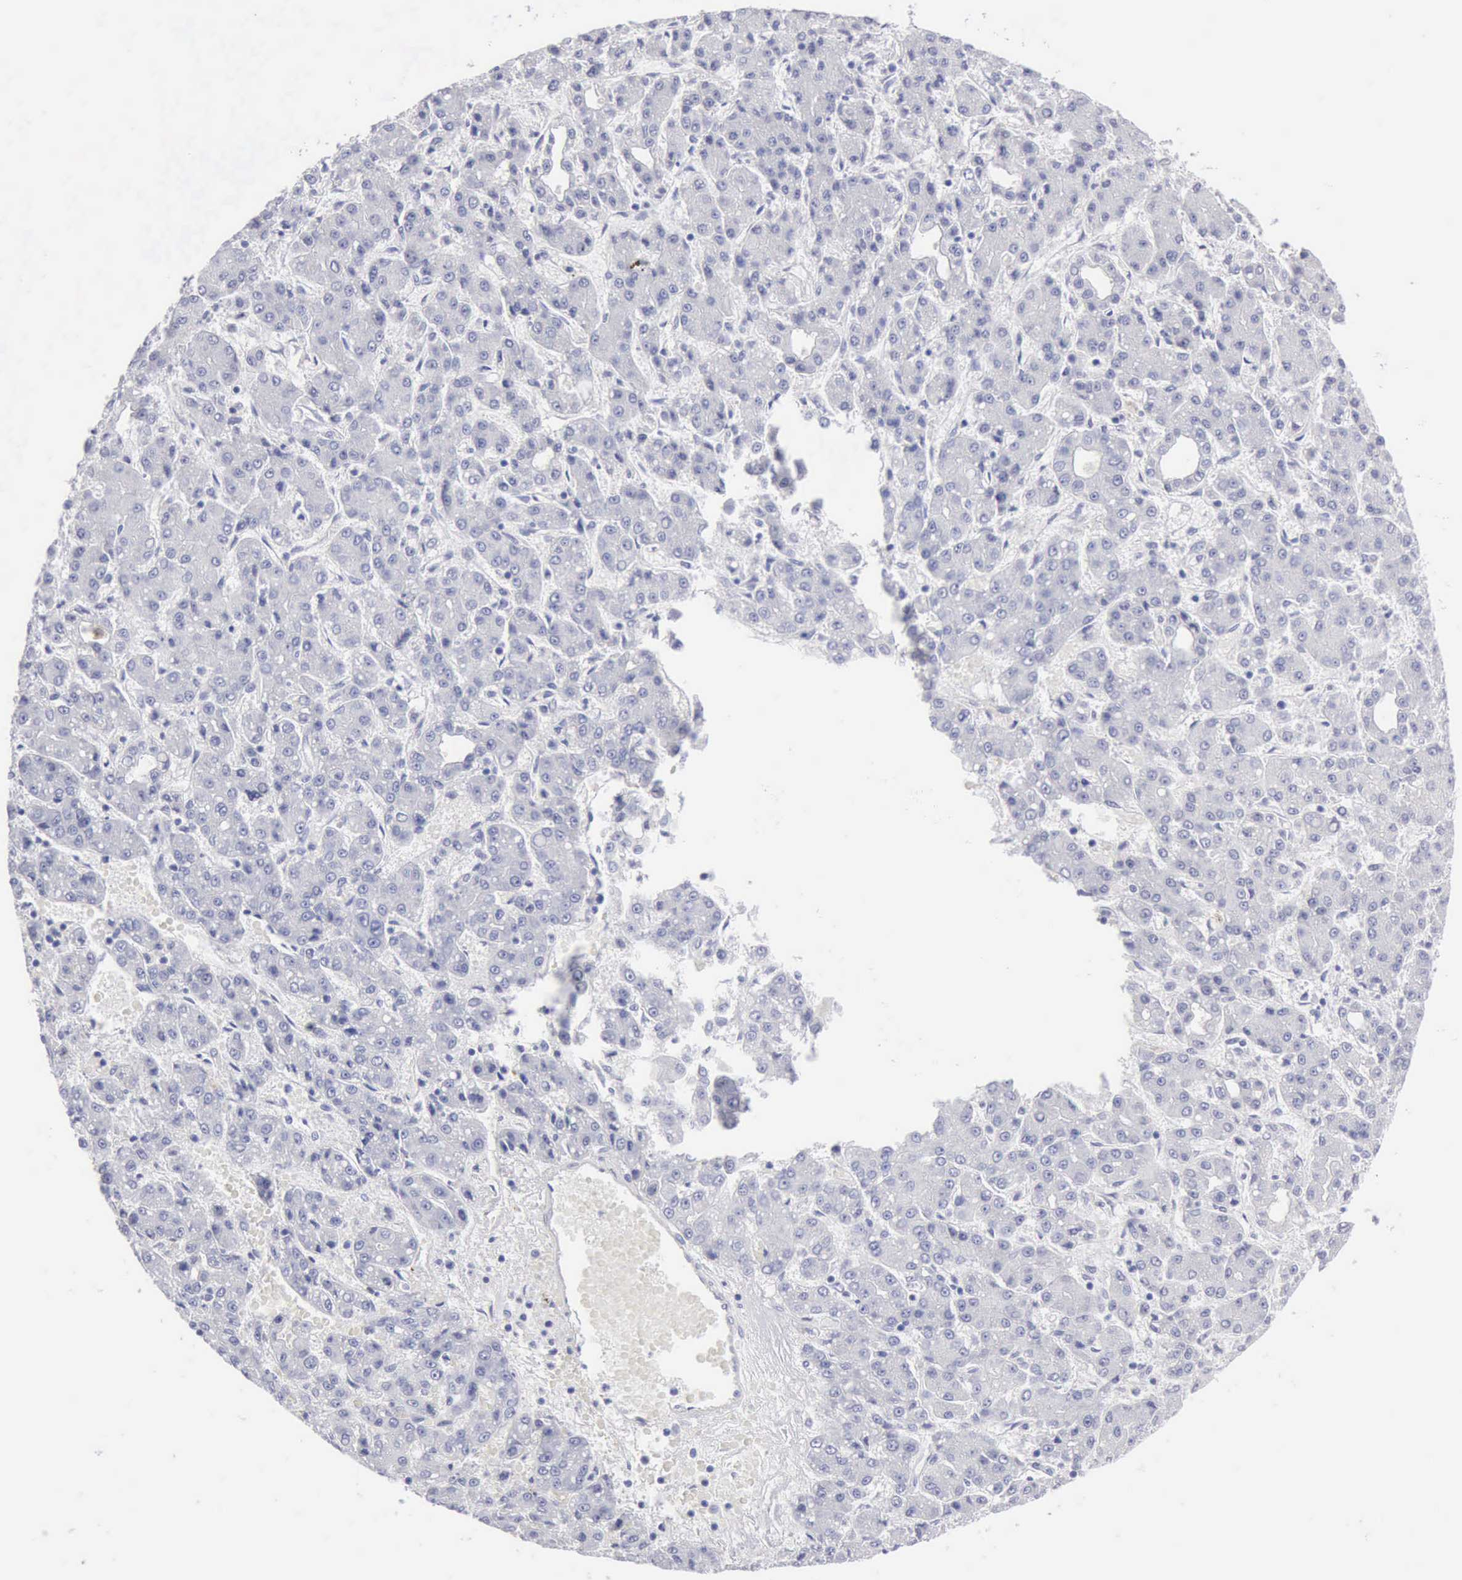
{"staining": {"intensity": "negative", "quantity": "none", "location": "none"}, "tissue": "liver cancer", "cell_type": "Tumor cells", "image_type": "cancer", "snomed": [{"axis": "morphology", "description": "Carcinoma, Hepatocellular, NOS"}, {"axis": "topography", "description": "Liver"}], "caption": "There is no significant staining in tumor cells of liver cancer. (DAB immunohistochemistry visualized using brightfield microscopy, high magnification).", "gene": "ANGEL1", "patient": {"sex": "male", "age": 69}}